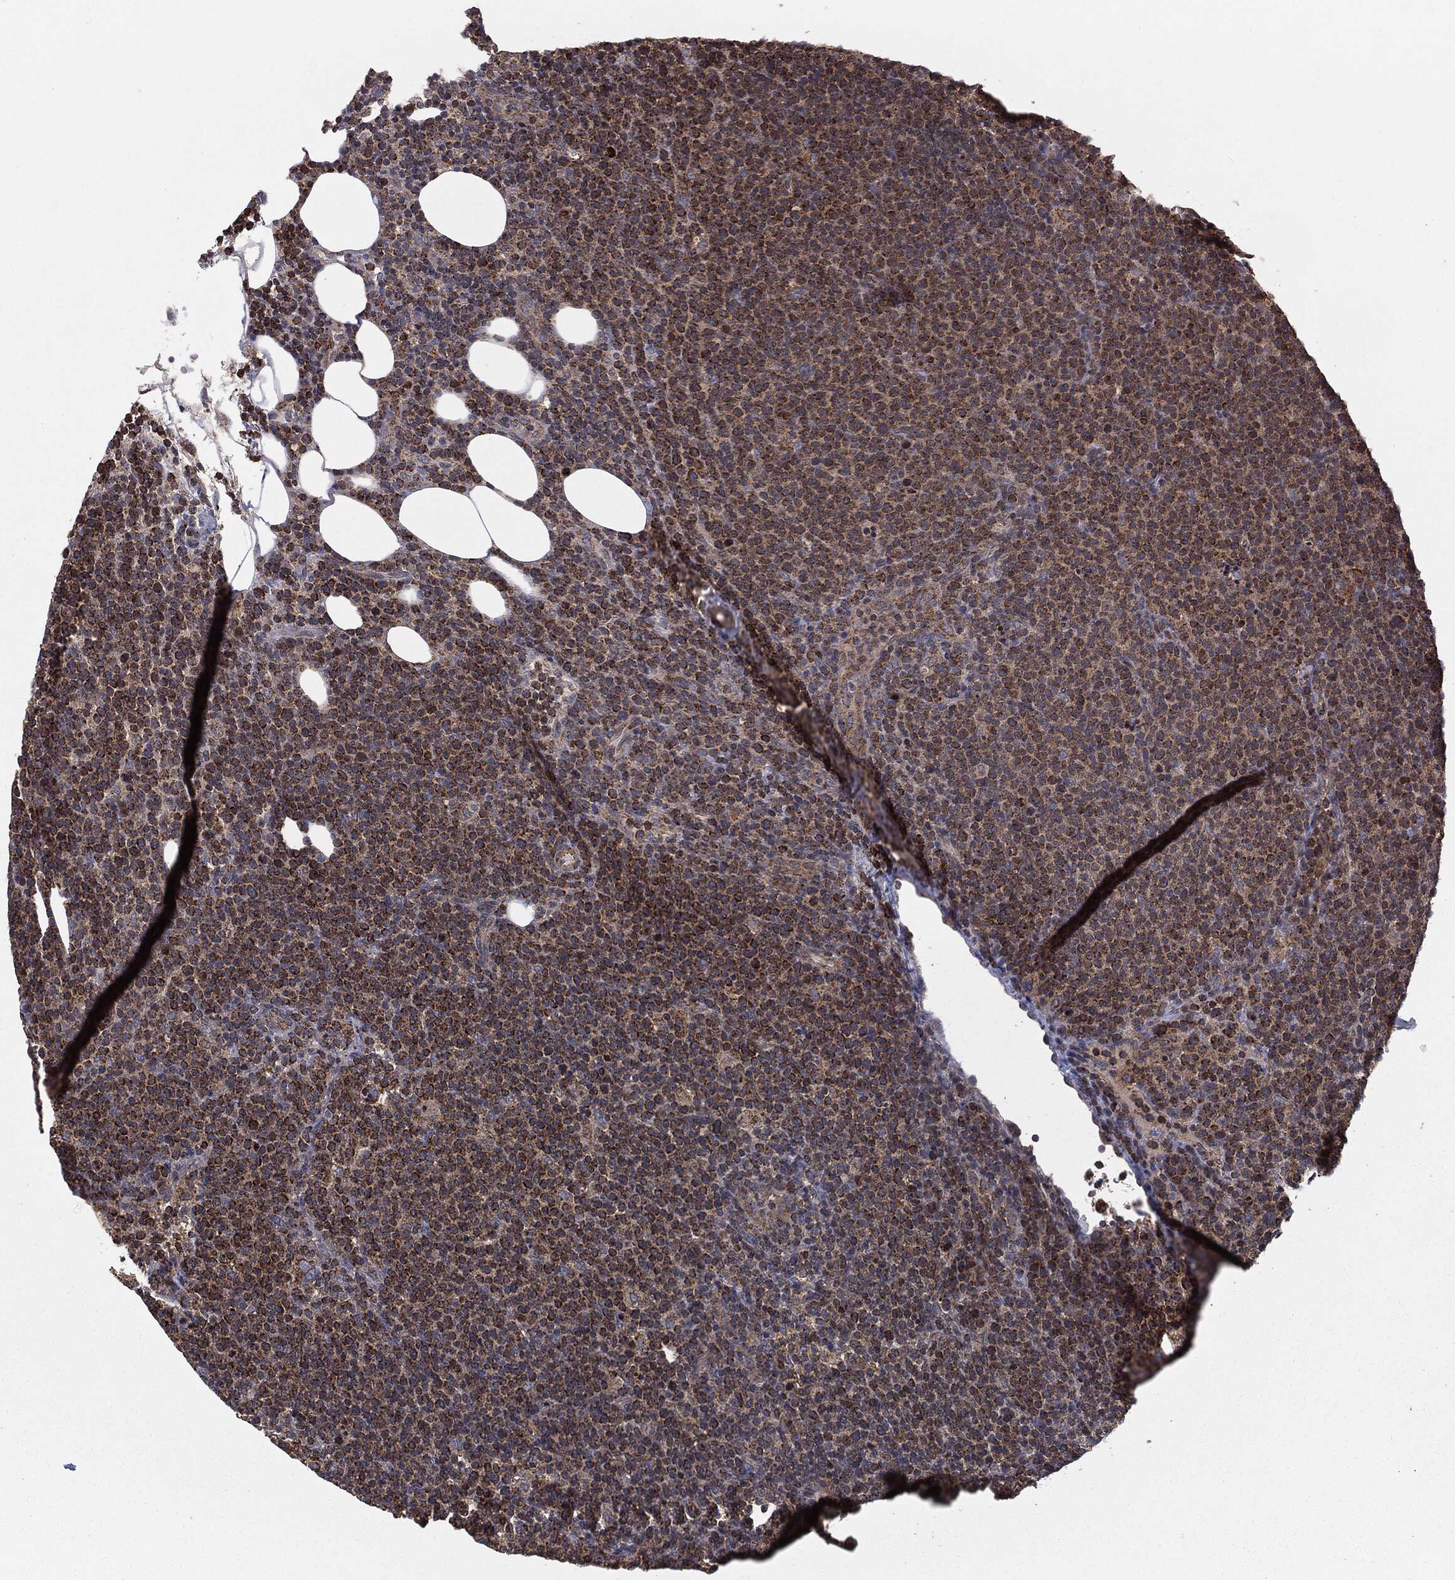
{"staining": {"intensity": "moderate", "quantity": ">75%", "location": "cytoplasmic/membranous"}, "tissue": "lymphoma", "cell_type": "Tumor cells", "image_type": "cancer", "snomed": [{"axis": "morphology", "description": "Malignant lymphoma, non-Hodgkin's type, High grade"}, {"axis": "topography", "description": "Lymph node"}], "caption": "An immunohistochemistry (IHC) micrograph of neoplastic tissue is shown. Protein staining in brown labels moderate cytoplasmic/membranous positivity in lymphoma within tumor cells.", "gene": "MTOR", "patient": {"sex": "male", "age": 61}}